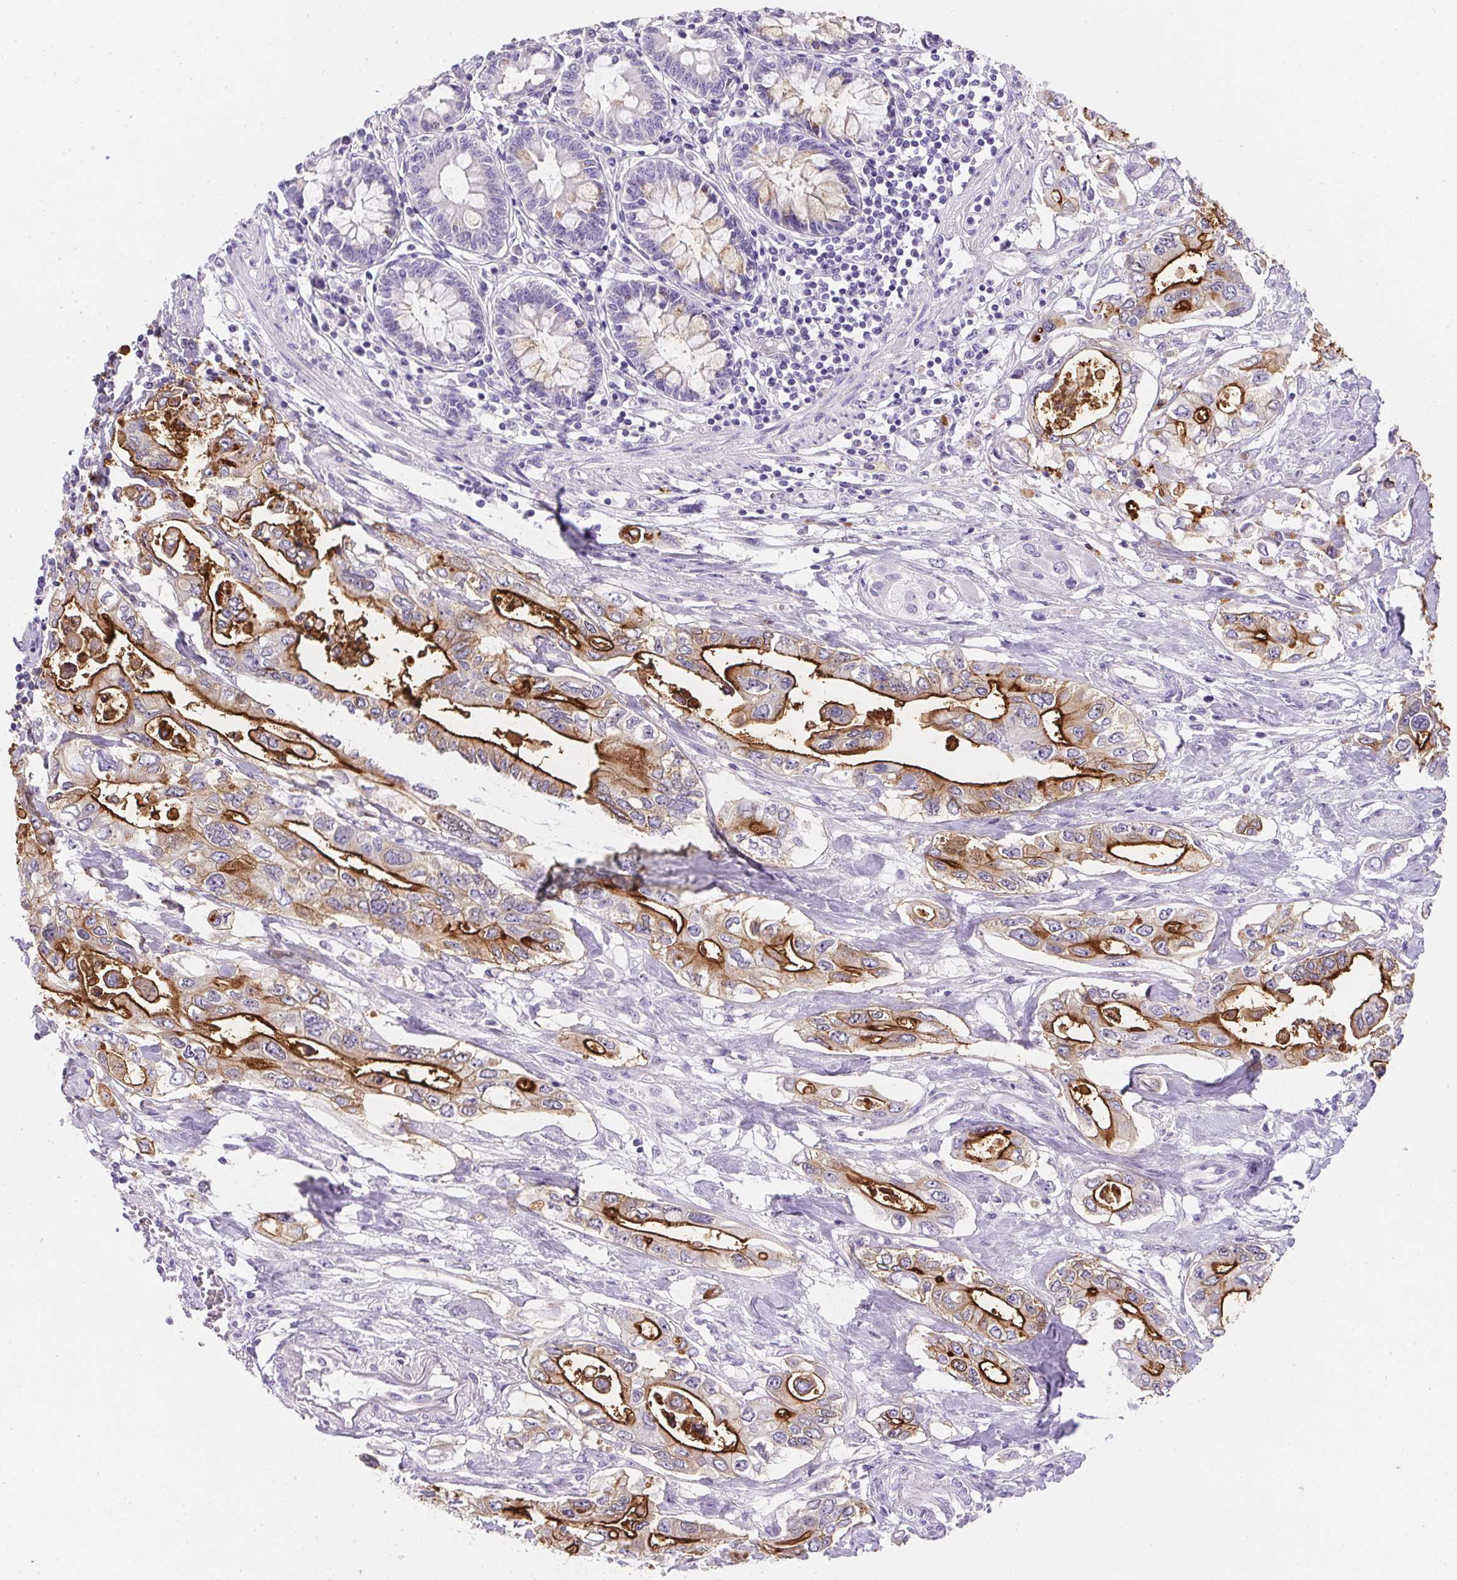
{"staining": {"intensity": "strong", "quantity": "25%-75%", "location": "cytoplasmic/membranous"}, "tissue": "pancreatic cancer", "cell_type": "Tumor cells", "image_type": "cancer", "snomed": [{"axis": "morphology", "description": "Adenocarcinoma, NOS"}, {"axis": "topography", "description": "Pancreas"}], "caption": "Pancreatic cancer (adenocarcinoma) tissue displays strong cytoplasmic/membranous positivity in approximately 25%-75% of tumor cells", "gene": "AQP5", "patient": {"sex": "female", "age": 63}}